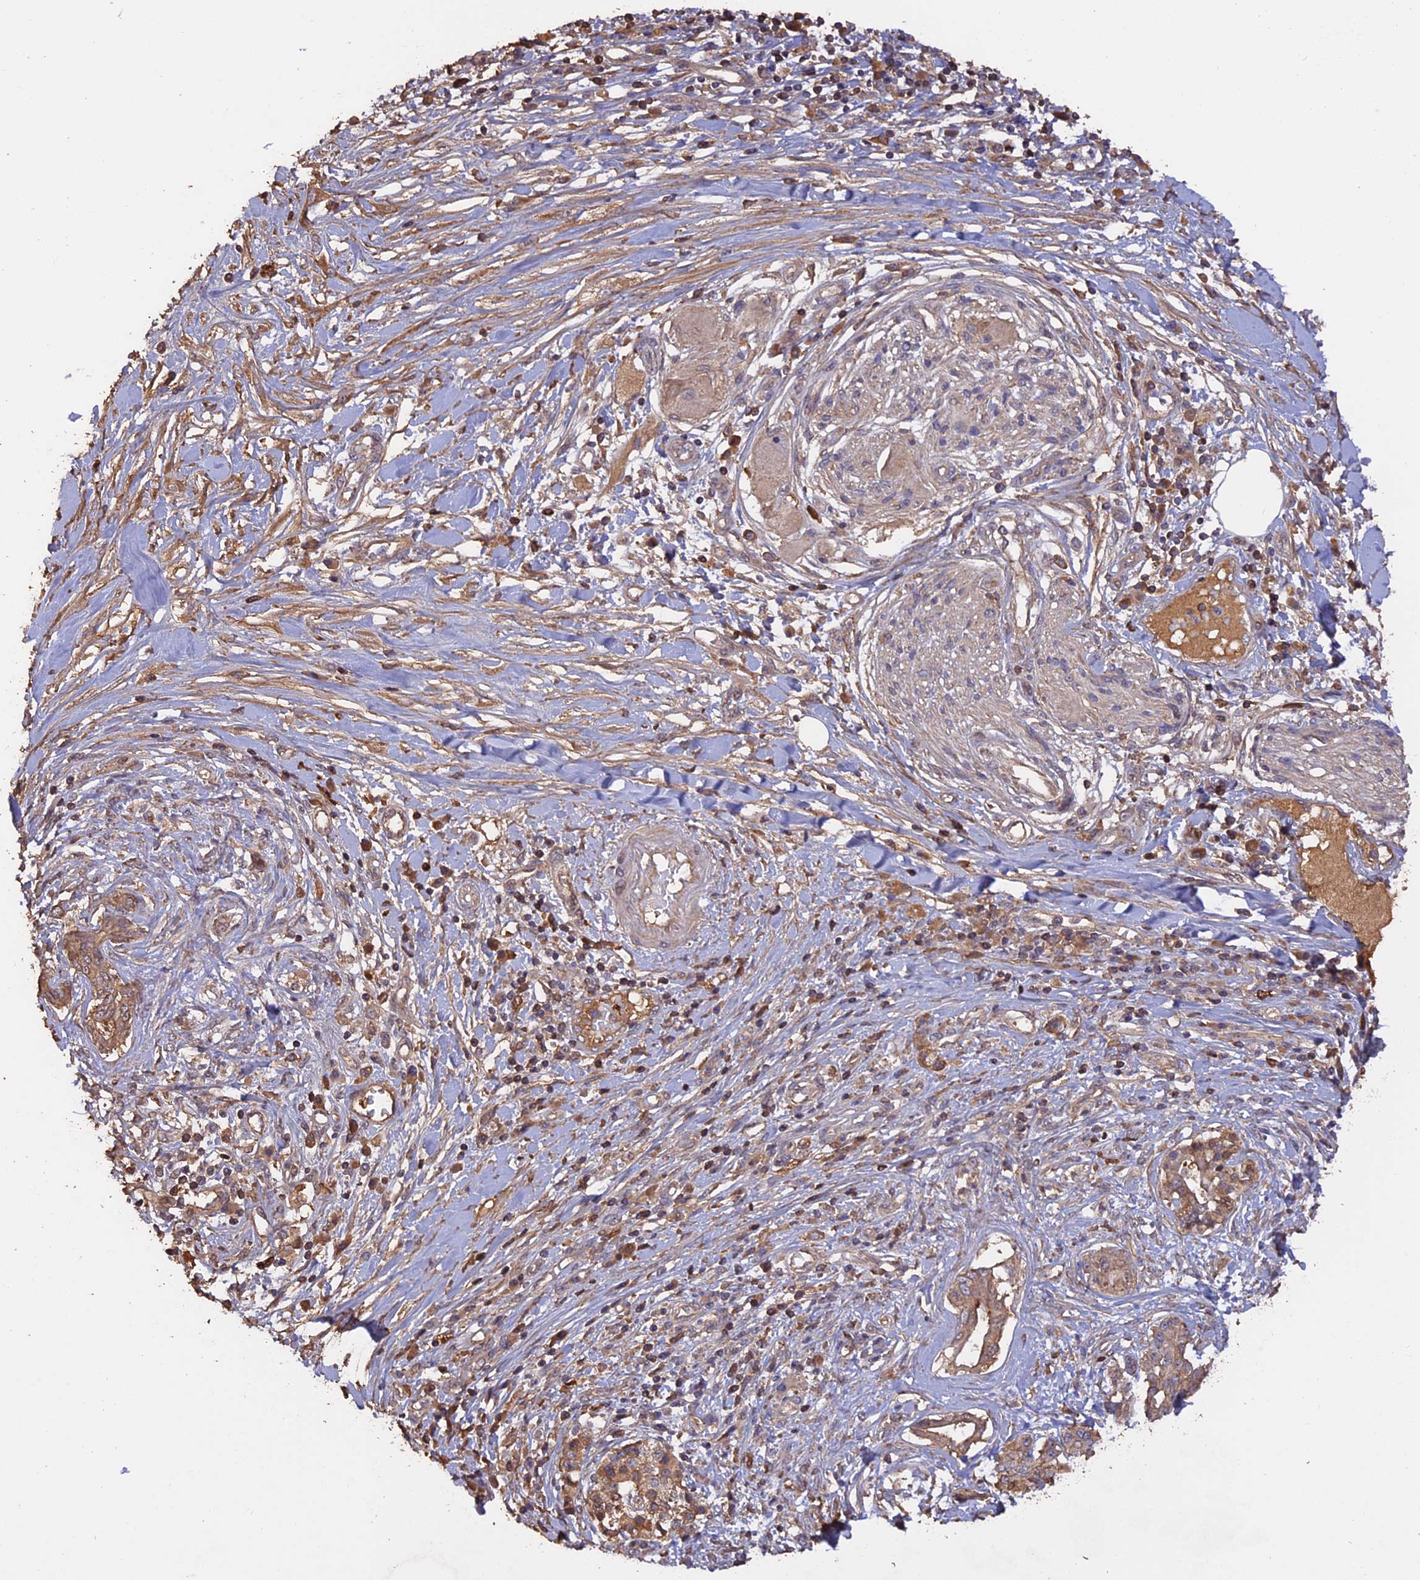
{"staining": {"intensity": "weak", "quantity": ">75%", "location": "cytoplasmic/membranous"}, "tissue": "pancreatic cancer", "cell_type": "Tumor cells", "image_type": "cancer", "snomed": [{"axis": "morphology", "description": "Adenocarcinoma, NOS"}, {"axis": "topography", "description": "Pancreas"}], "caption": "Protein analysis of pancreatic cancer (adenocarcinoma) tissue shows weak cytoplasmic/membranous positivity in about >75% of tumor cells. (IHC, brightfield microscopy, high magnification).", "gene": "RASAL1", "patient": {"sex": "female", "age": 56}}